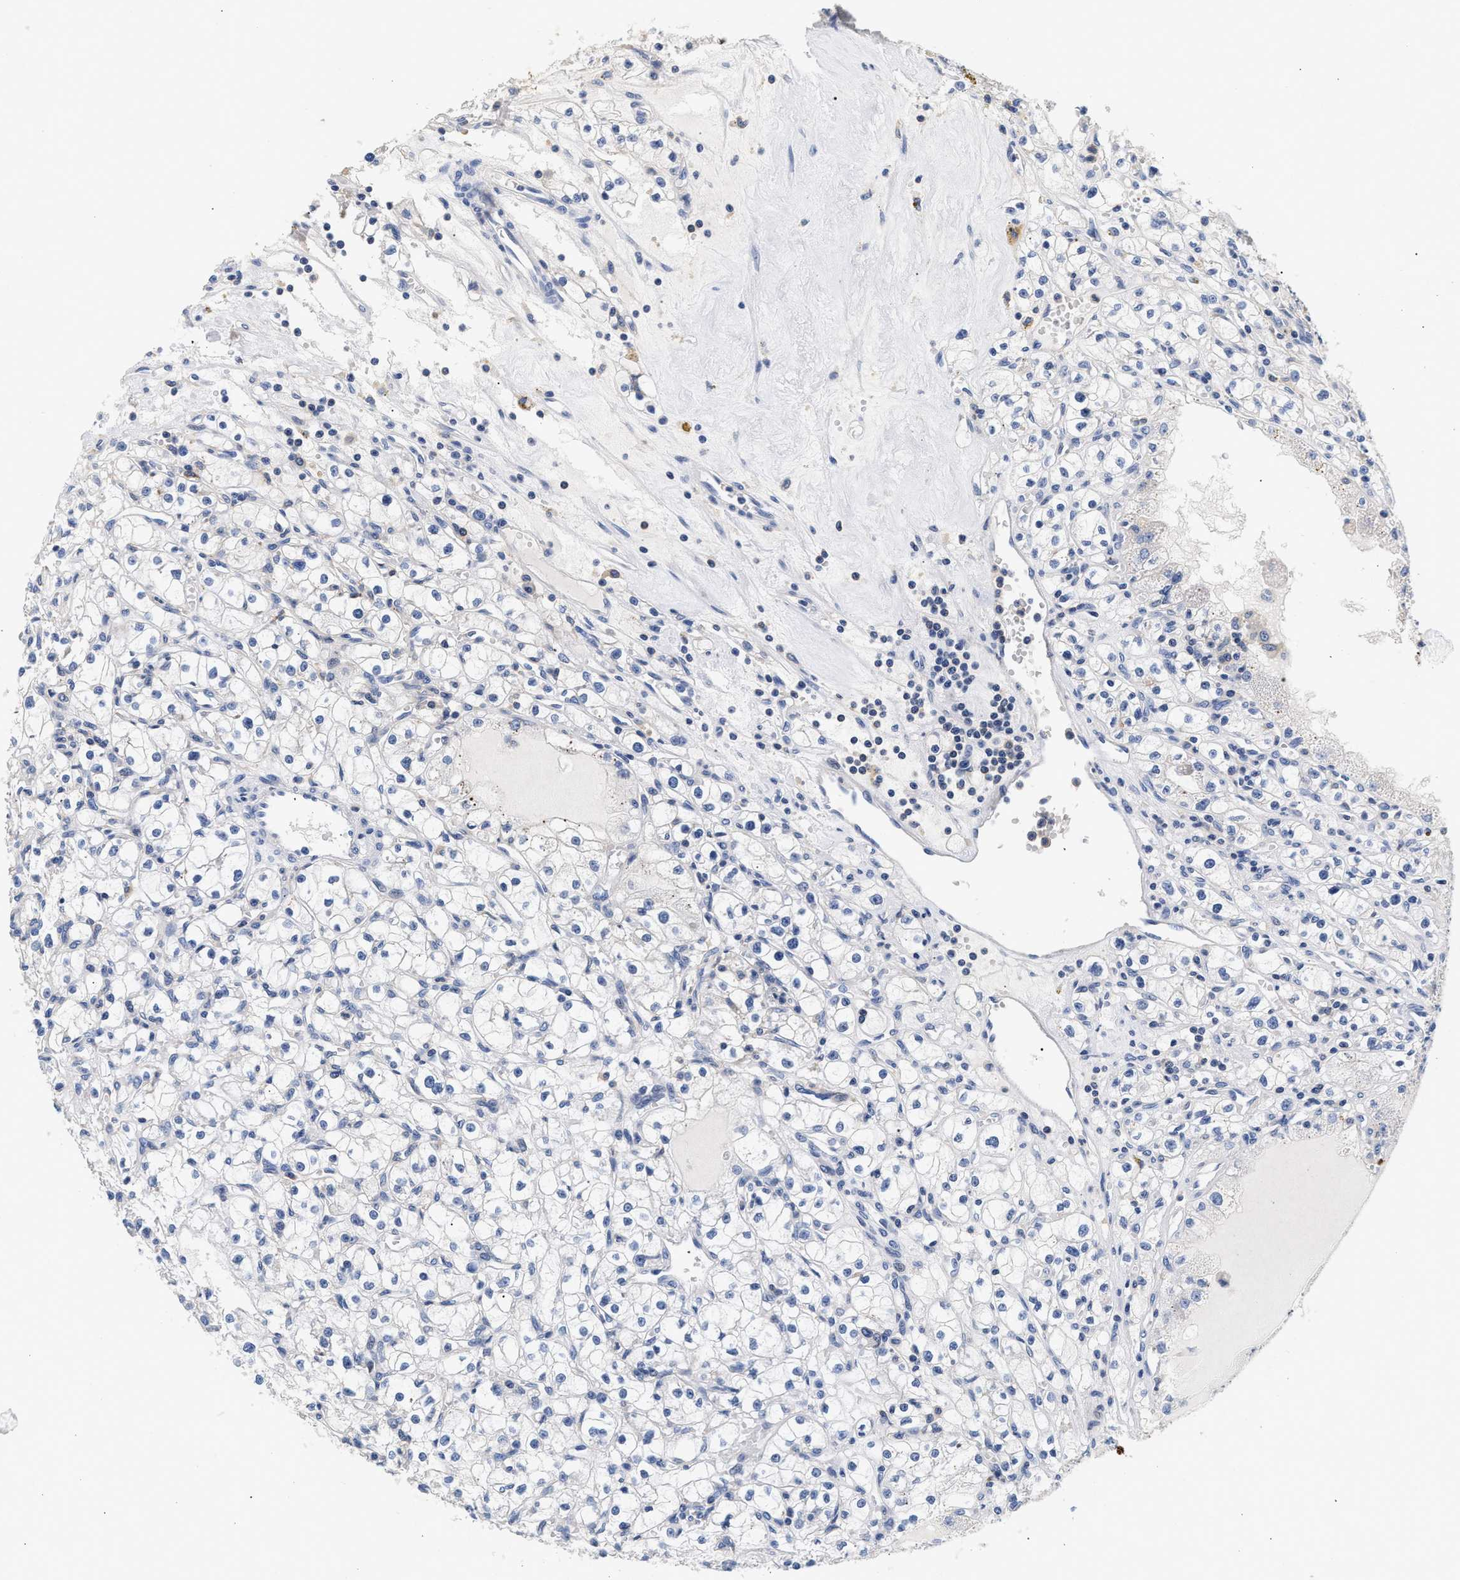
{"staining": {"intensity": "negative", "quantity": "none", "location": "none"}, "tissue": "renal cancer", "cell_type": "Tumor cells", "image_type": "cancer", "snomed": [{"axis": "morphology", "description": "Adenocarcinoma, NOS"}, {"axis": "topography", "description": "Kidney"}], "caption": "A histopathology image of human renal adenocarcinoma is negative for staining in tumor cells. The staining was performed using DAB (3,3'-diaminobenzidine) to visualize the protein expression in brown, while the nuclei were stained in blue with hematoxylin (Magnification: 20x).", "gene": "GNAI3", "patient": {"sex": "male", "age": 56}}